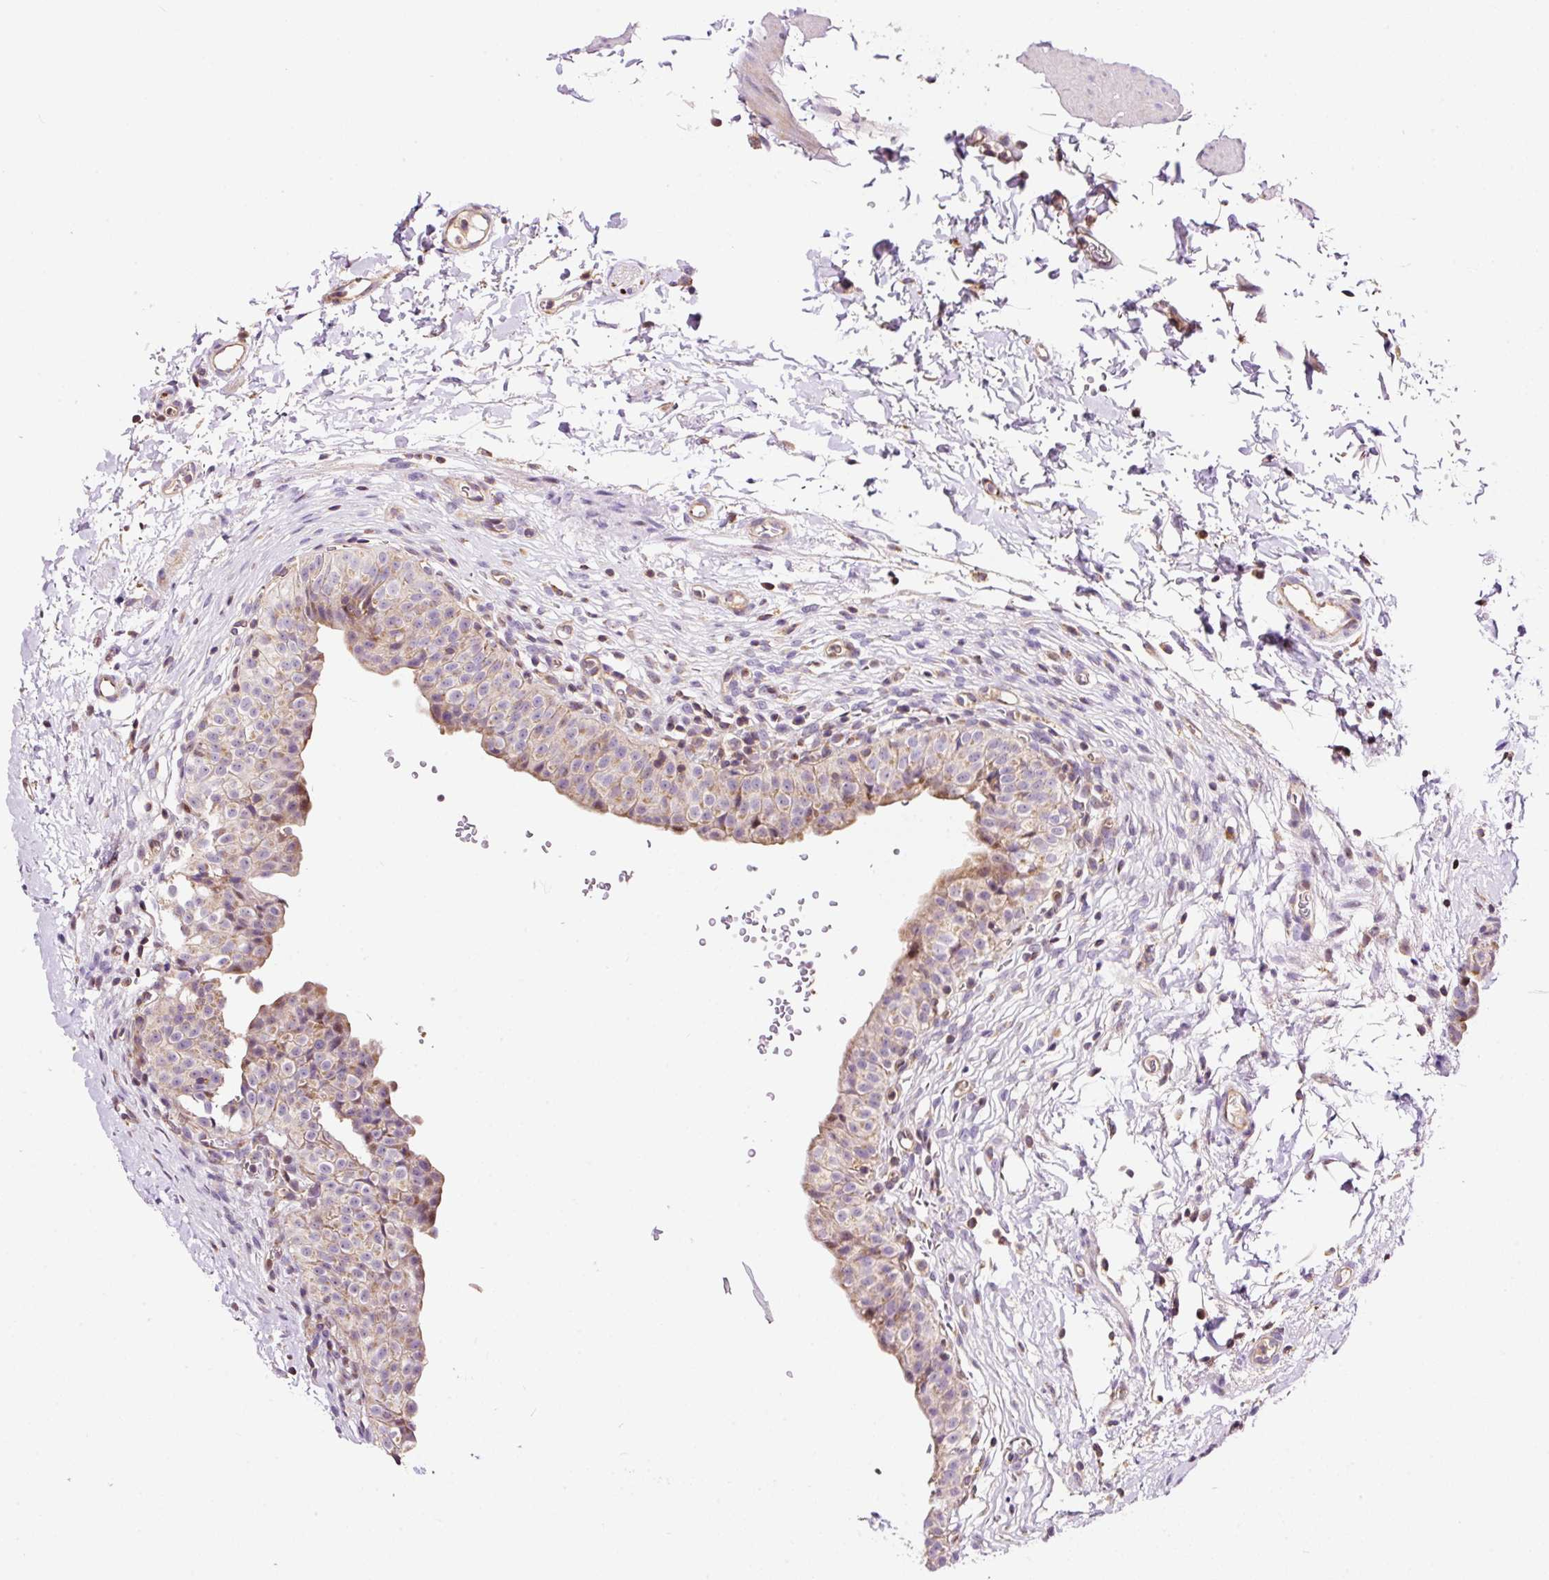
{"staining": {"intensity": "weak", "quantity": "25%-75%", "location": "cytoplasmic/membranous"}, "tissue": "urinary bladder", "cell_type": "Urothelial cells", "image_type": "normal", "snomed": [{"axis": "morphology", "description": "Normal tissue, NOS"}, {"axis": "topography", "description": "Urinary bladder"}, {"axis": "topography", "description": "Peripheral nerve tissue"}], "caption": "Protein analysis of unremarkable urinary bladder shows weak cytoplasmic/membranous positivity in approximately 25%-75% of urothelial cells. (IHC, brightfield microscopy, high magnification).", "gene": "BOLA3", "patient": {"sex": "male", "age": 55}}